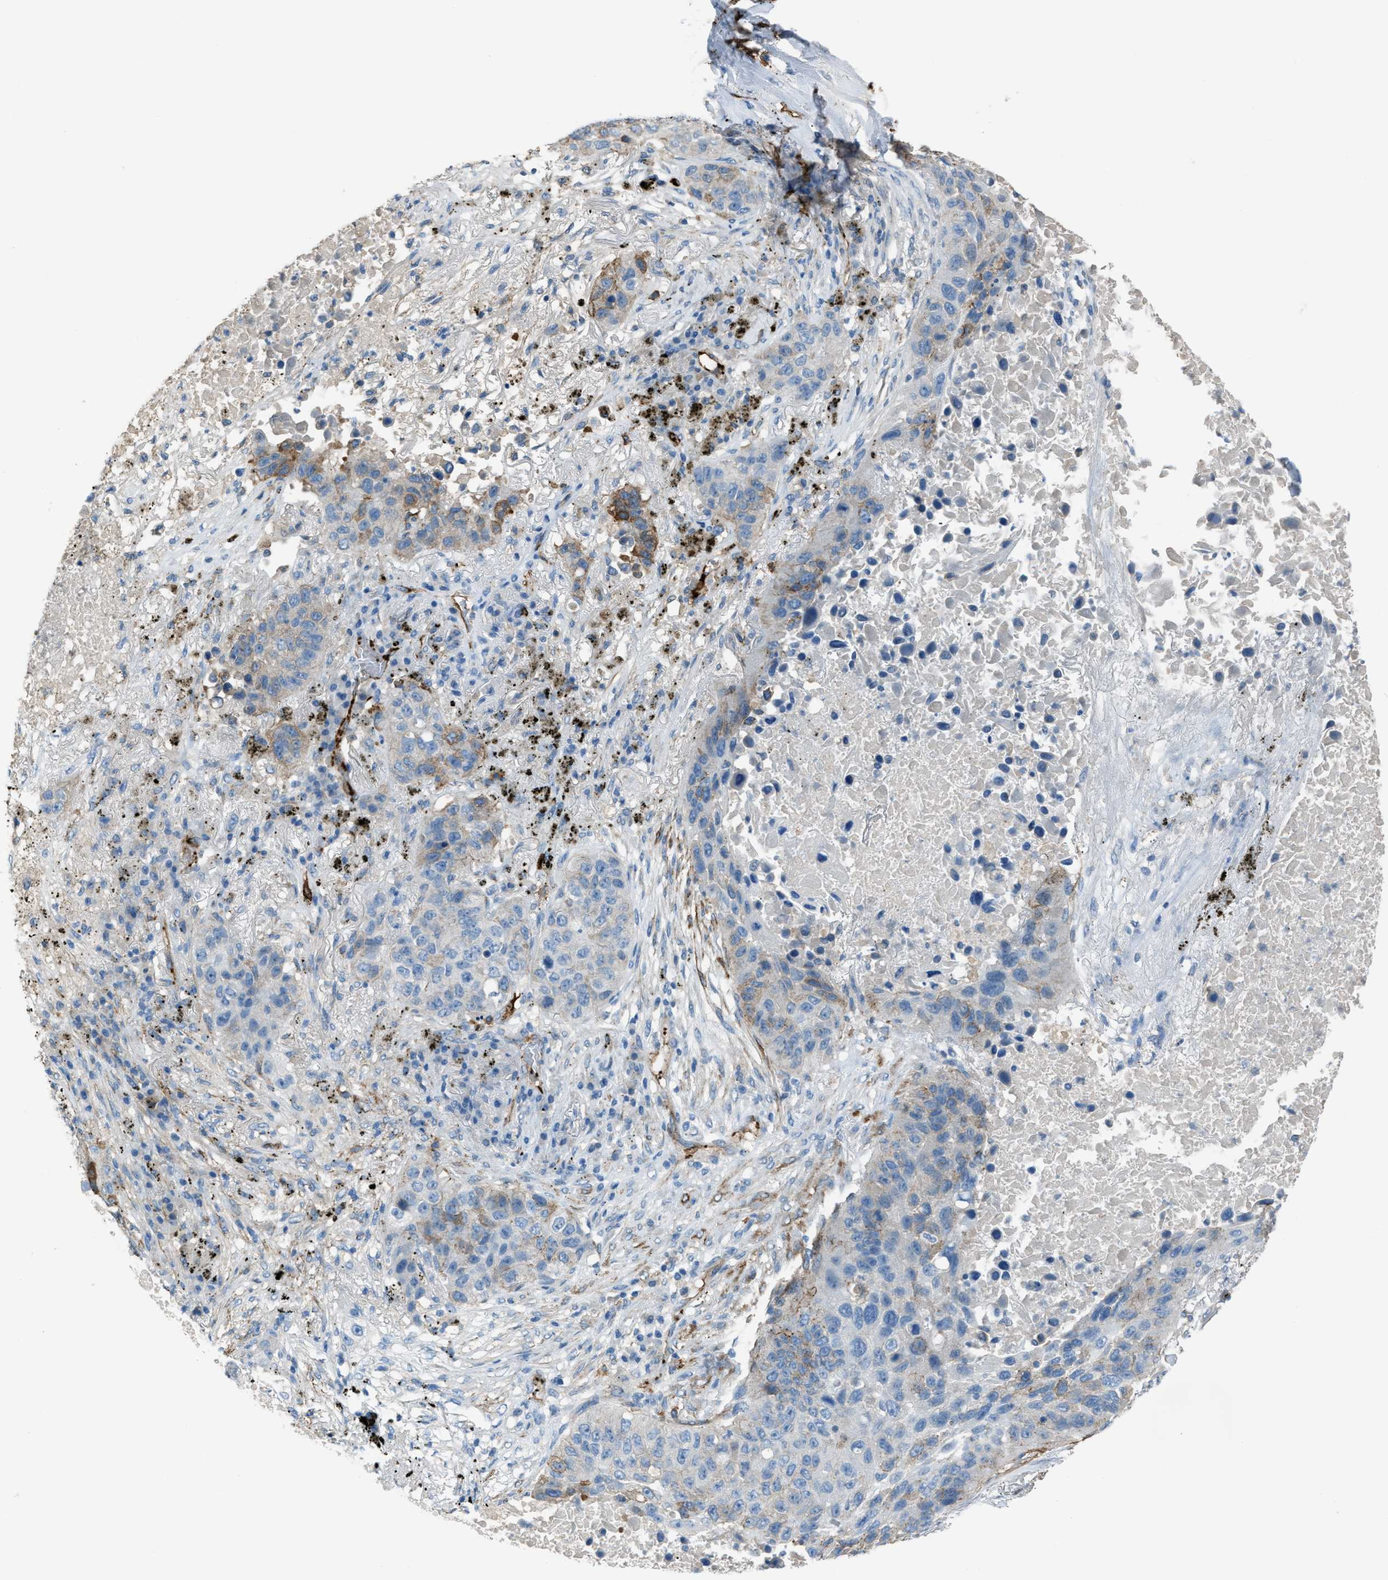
{"staining": {"intensity": "moderate", "quantity": "25%-75%", "location": "cytoplasmic/membranous"}, "tissue": "lung cancer", "cell_type": "Tumor cells", "image_type": "cancer", "snomed": [{"axis": "morphology", "description": "Squamous cell carcinoma, NOS"}, {"axis": "topography", "description": "Lung"}], "caption": "High-power microscopy captured an IHC photomicrograph of lung squamous cell carcinoma, revealing moderate cytoplasmic/membranous positivity in approximately 25%-75% of tumor cells. Immunohistochemistry stains the protein in brown and the nuclei are stained blue.", "gene": "SLC22A15", "patient": {"sex": "male", "age": 57}}